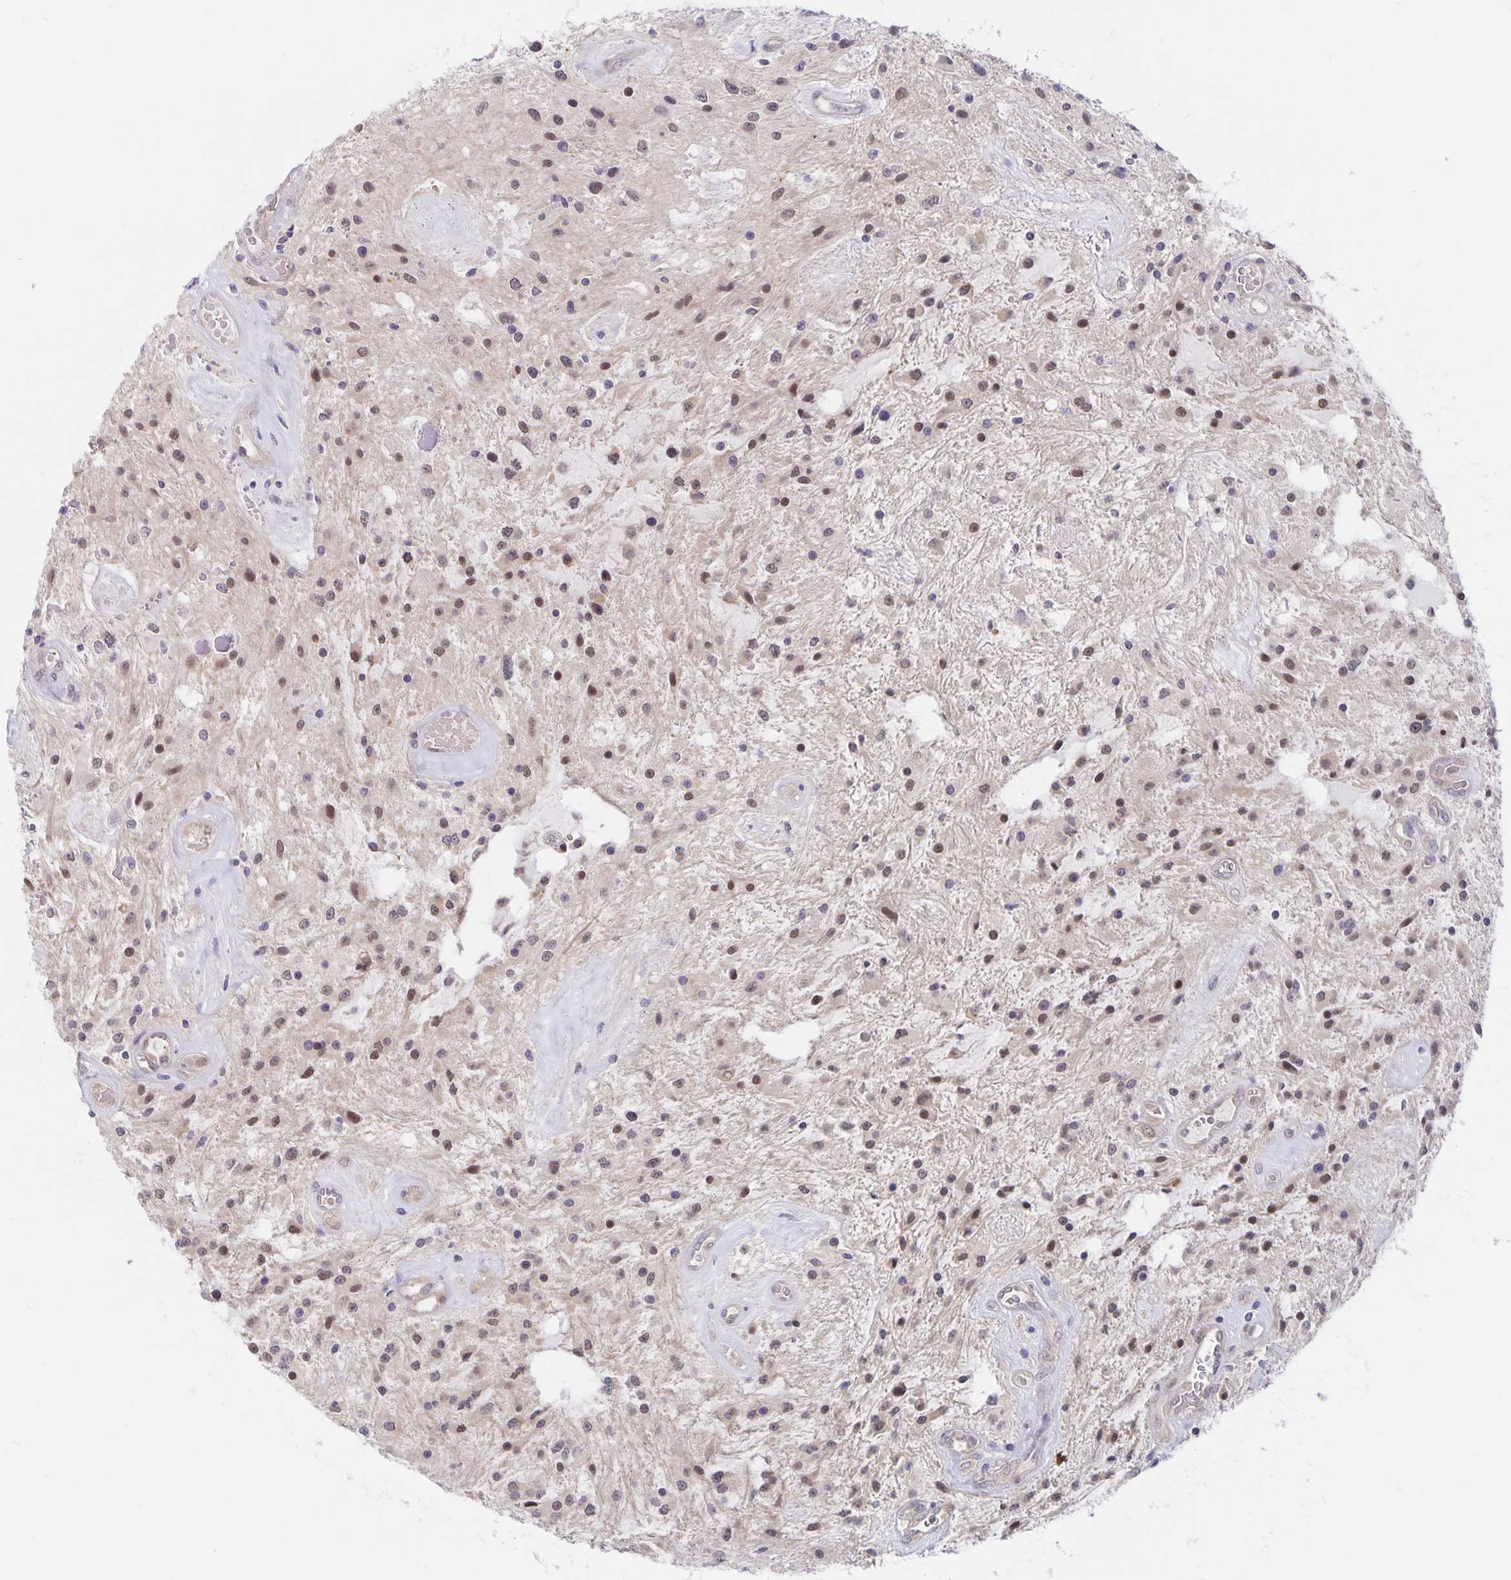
{"staining": {"intensity": "moderate", "quantity": "<25%", "location": "nuclear"}, "tissue": "glioma", "cell_type": "Tumor cells", "image_type": "cancer", "snomed": [{"axis": "morphology", "description": "Glioma, malignant, Low grade"}, {"axis": "topography", "description": "Cerebellum"}], "caption": "Immunohistochemical staining of human glioma displays moderate nuclear protein positivity in about <25% of tumor cells.", "gene": "BAG6", "patient": {"sex": "female", "age": 14}}